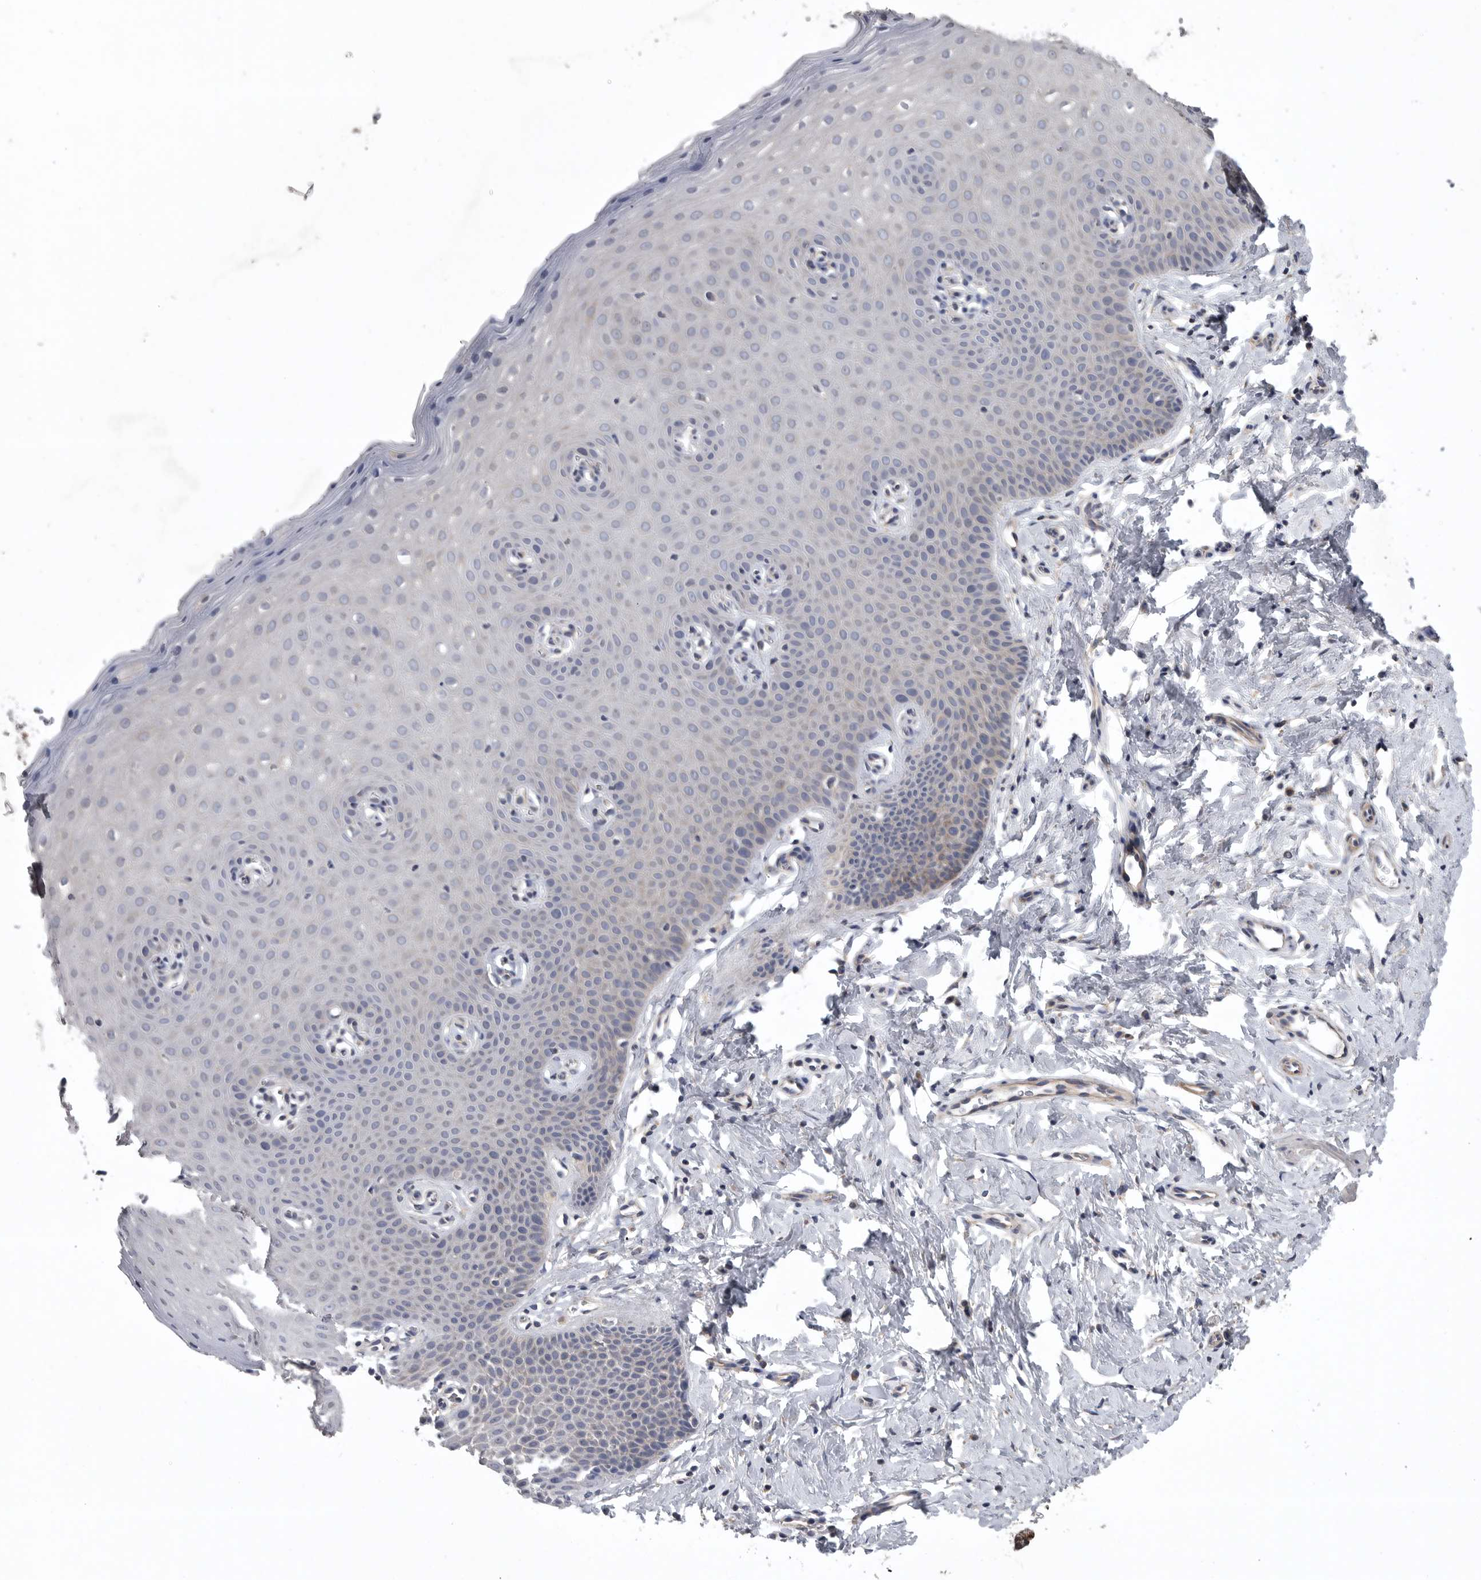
{"staining": {"intensity": "moderate", "quantity": ">75%", "location": "cytoplasmic/membranous"}, "tissue": "cervix", "cell_type": "Glandular cells", "image_type": "normal", "snomed": [{"axis": "morphology", "description": "Normal tissue, NOS"}, {"axis": "topography", "description": "Cervix"}], "caption": "A photomicrograph of cervix stained for a protein exhibits moderate cytoplasmic/membranous brown staining in glandular cells.", "gene": "OXR1", "patient": {"sex": "female", "age": 36}}